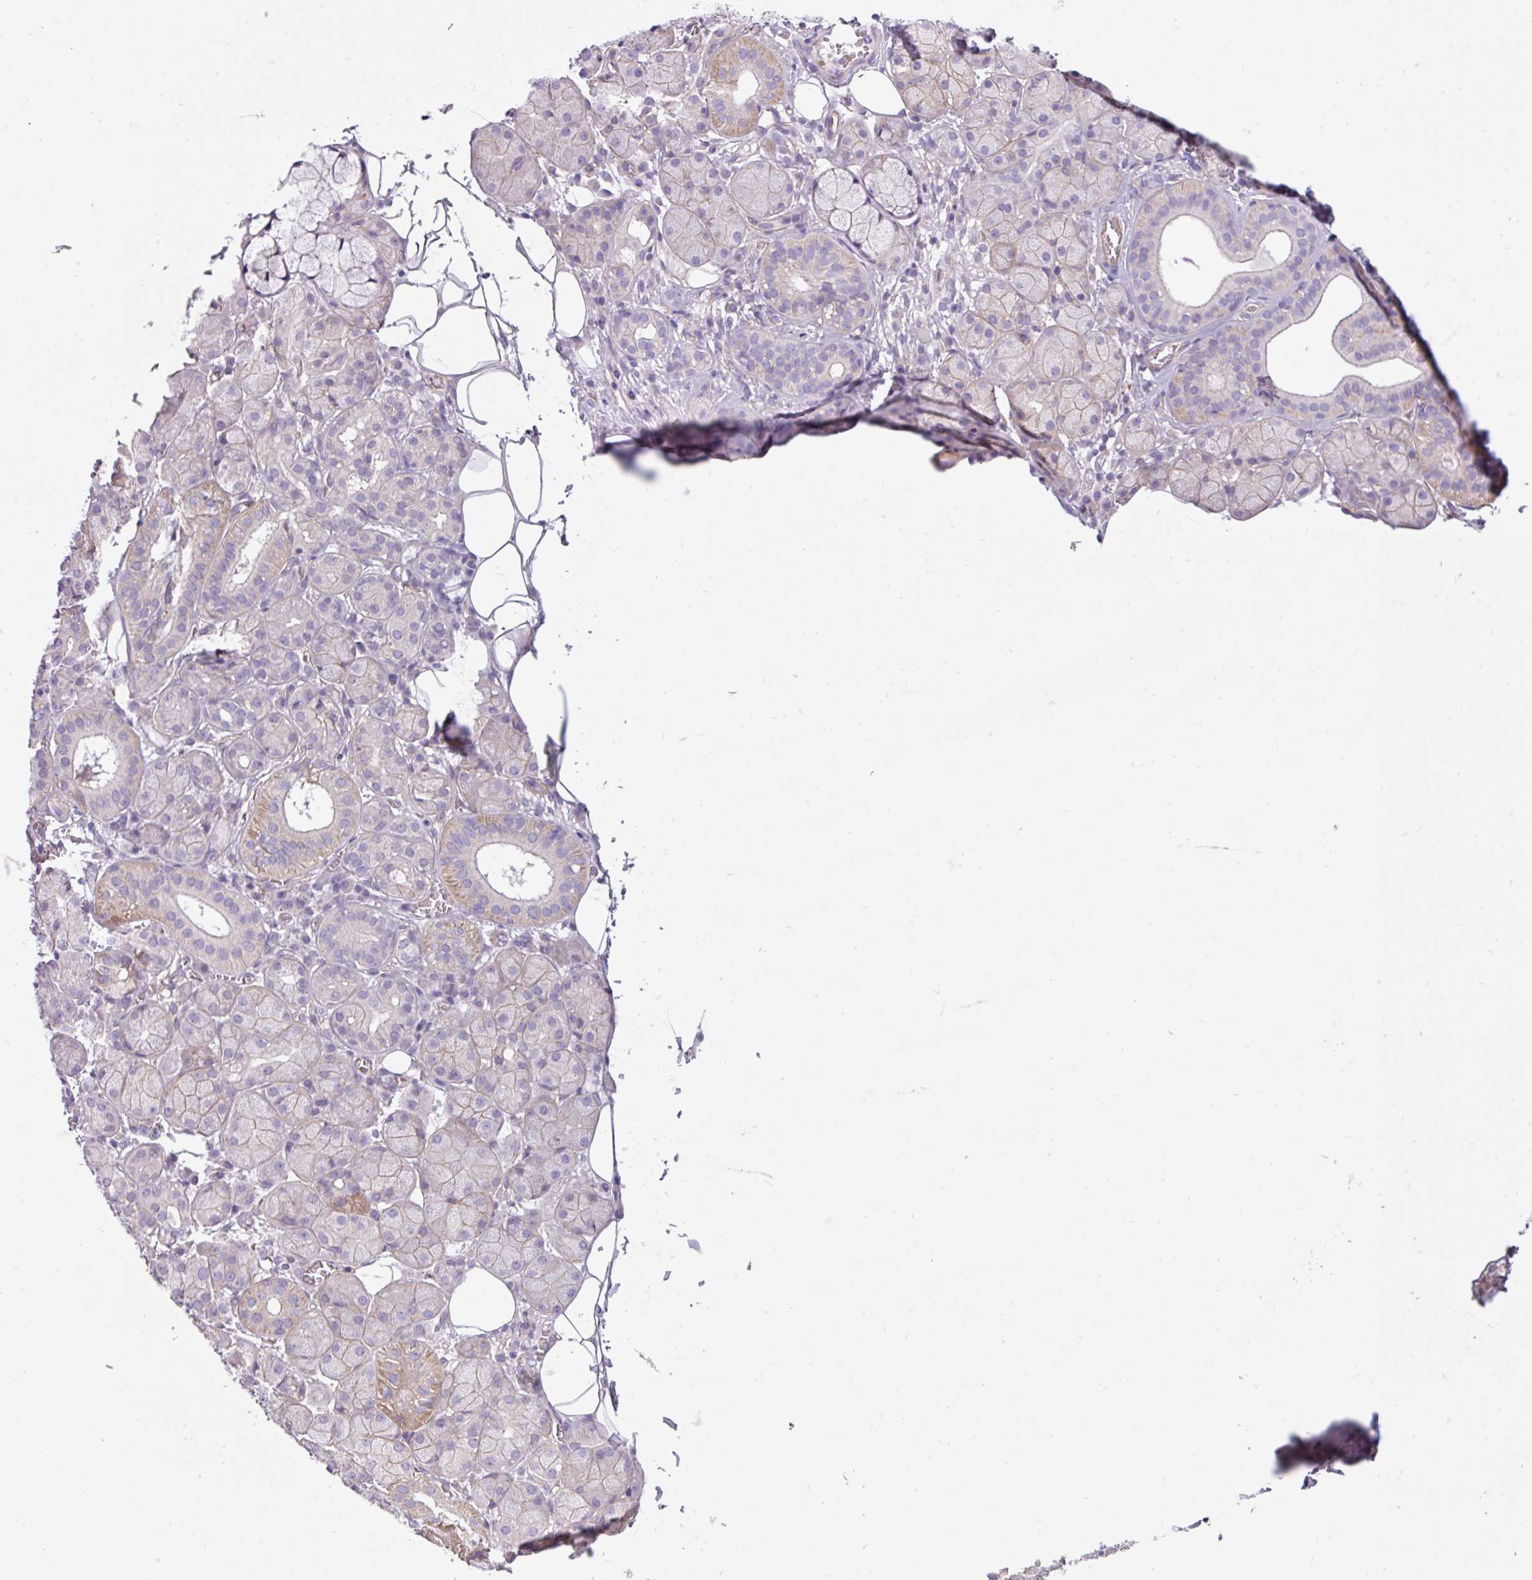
{"staining": {"intensity": "weak", "quantity": "<25%", "location": "cytoplasmic/membranous"}, "tissue": "salivary gland", "cell_type": "Glandular cells", "image_type": "normal", "snomed": [{"axis": "morphology", "description": "Squamous cell carcinoma, NOS"}, {"axis": "topography", "description": "Skin"}, {"axis": "topography", "description": "Head-Neck"}], "caption": "This is an immunohistochemistry (IHC) histopathology image of benign human salivary gland. There is no positivity in glandular cells.", "gene": "BUD23", "patient": {"sex": "male", "age": 80}}